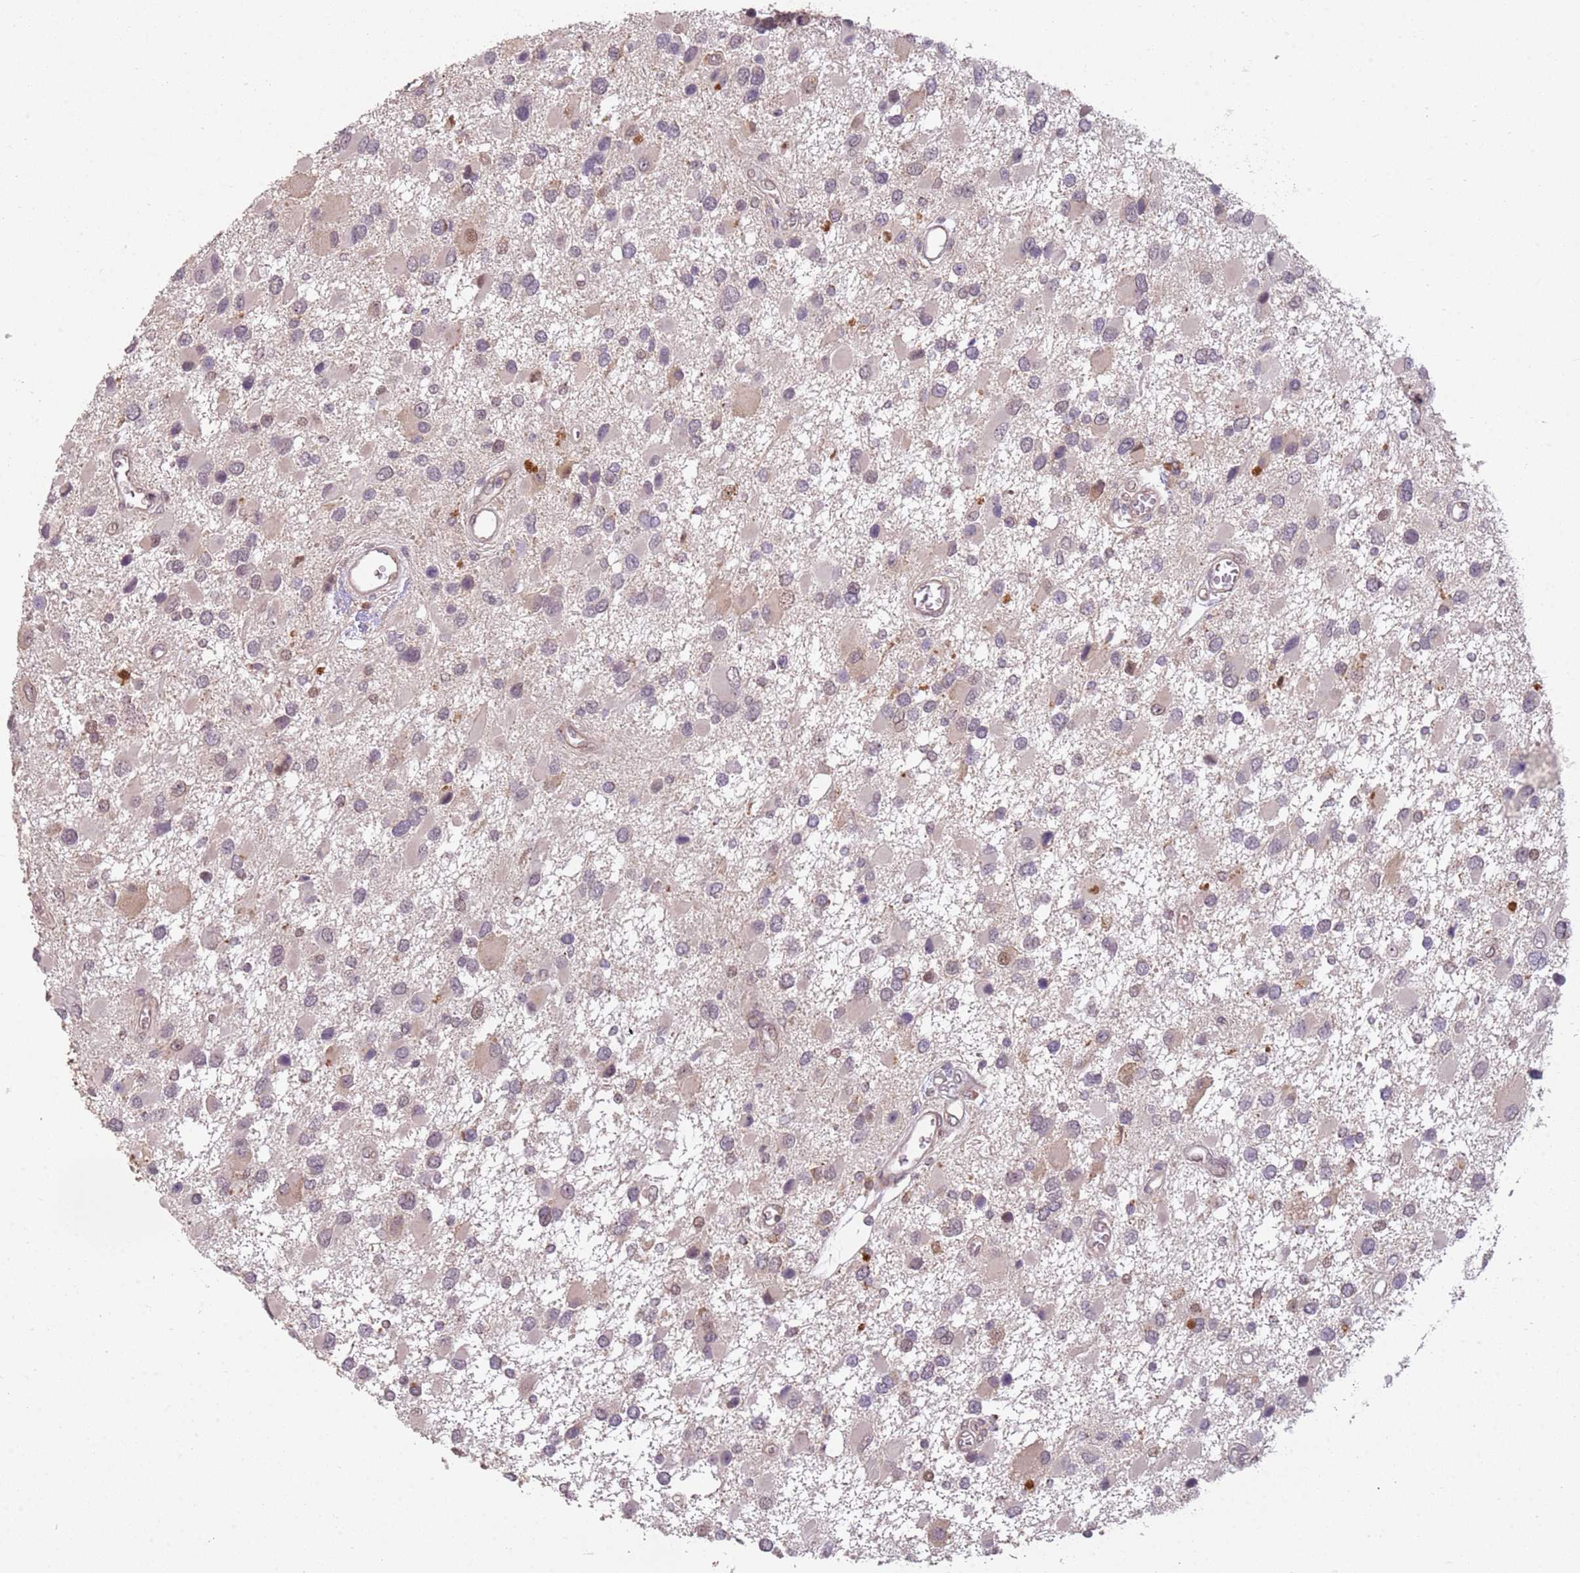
{"staining": {"intensity": "moderate", "quantity": "<25%", "location": "cytoplasmic/membranous,nuclear"}, "tissue": "glioma", "cell_type": "Tumor cells", "image_type": "cancer", "snomed": [{"axis": "morphology", "description": "Glioma, malignant, High grade"}, {"axis": "topography", "description": "Brain"}], "caption": "Malignant glioma (high-grade) stained with a protein marker exhibits moderate staining in tumor cells.", "gene": "CHURC1", "patient": {"sex": "male", "age": 53}}